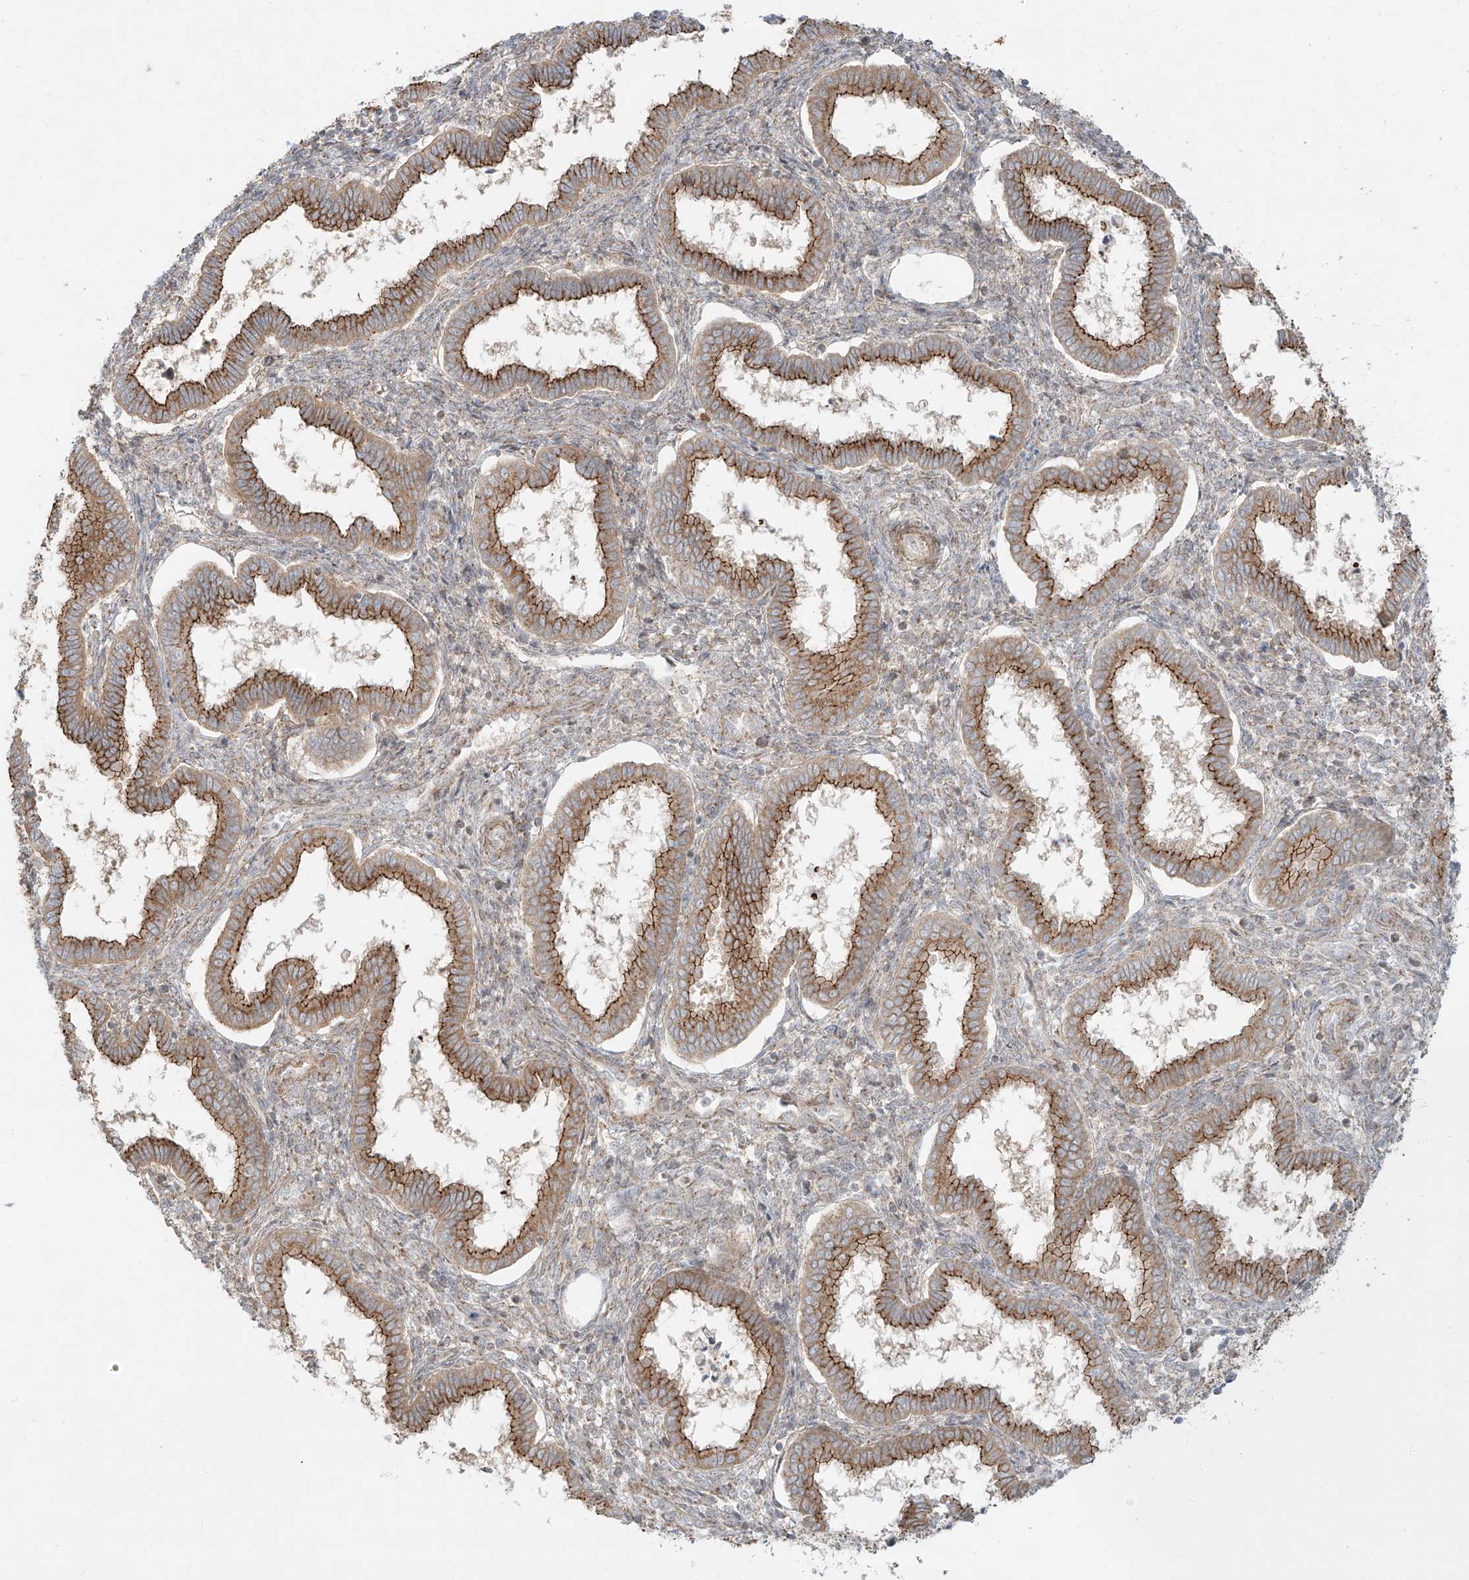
{"staining": {"intensity": "negative", "quantity": "none", "location": "none"}, "tissue": "endometrium", "cell_type": "Cells in endometrial stroma", "image_type": "normal", "snomed": [{"axis": "morphology", "description": "Normal tissue, NOS"}, {"axis": "topography", "description": "Endometrium"}], "caption": "An IHC photomicrograph of unremarkable endometrium is shown. There is no staining in cells in endometrial stroma of endometrium. (DAB (3,3'-diaminobenzidine) IHC, high magnification).", "gene": "ZNF287", "patient": {"sex": "female", "age": 24}}